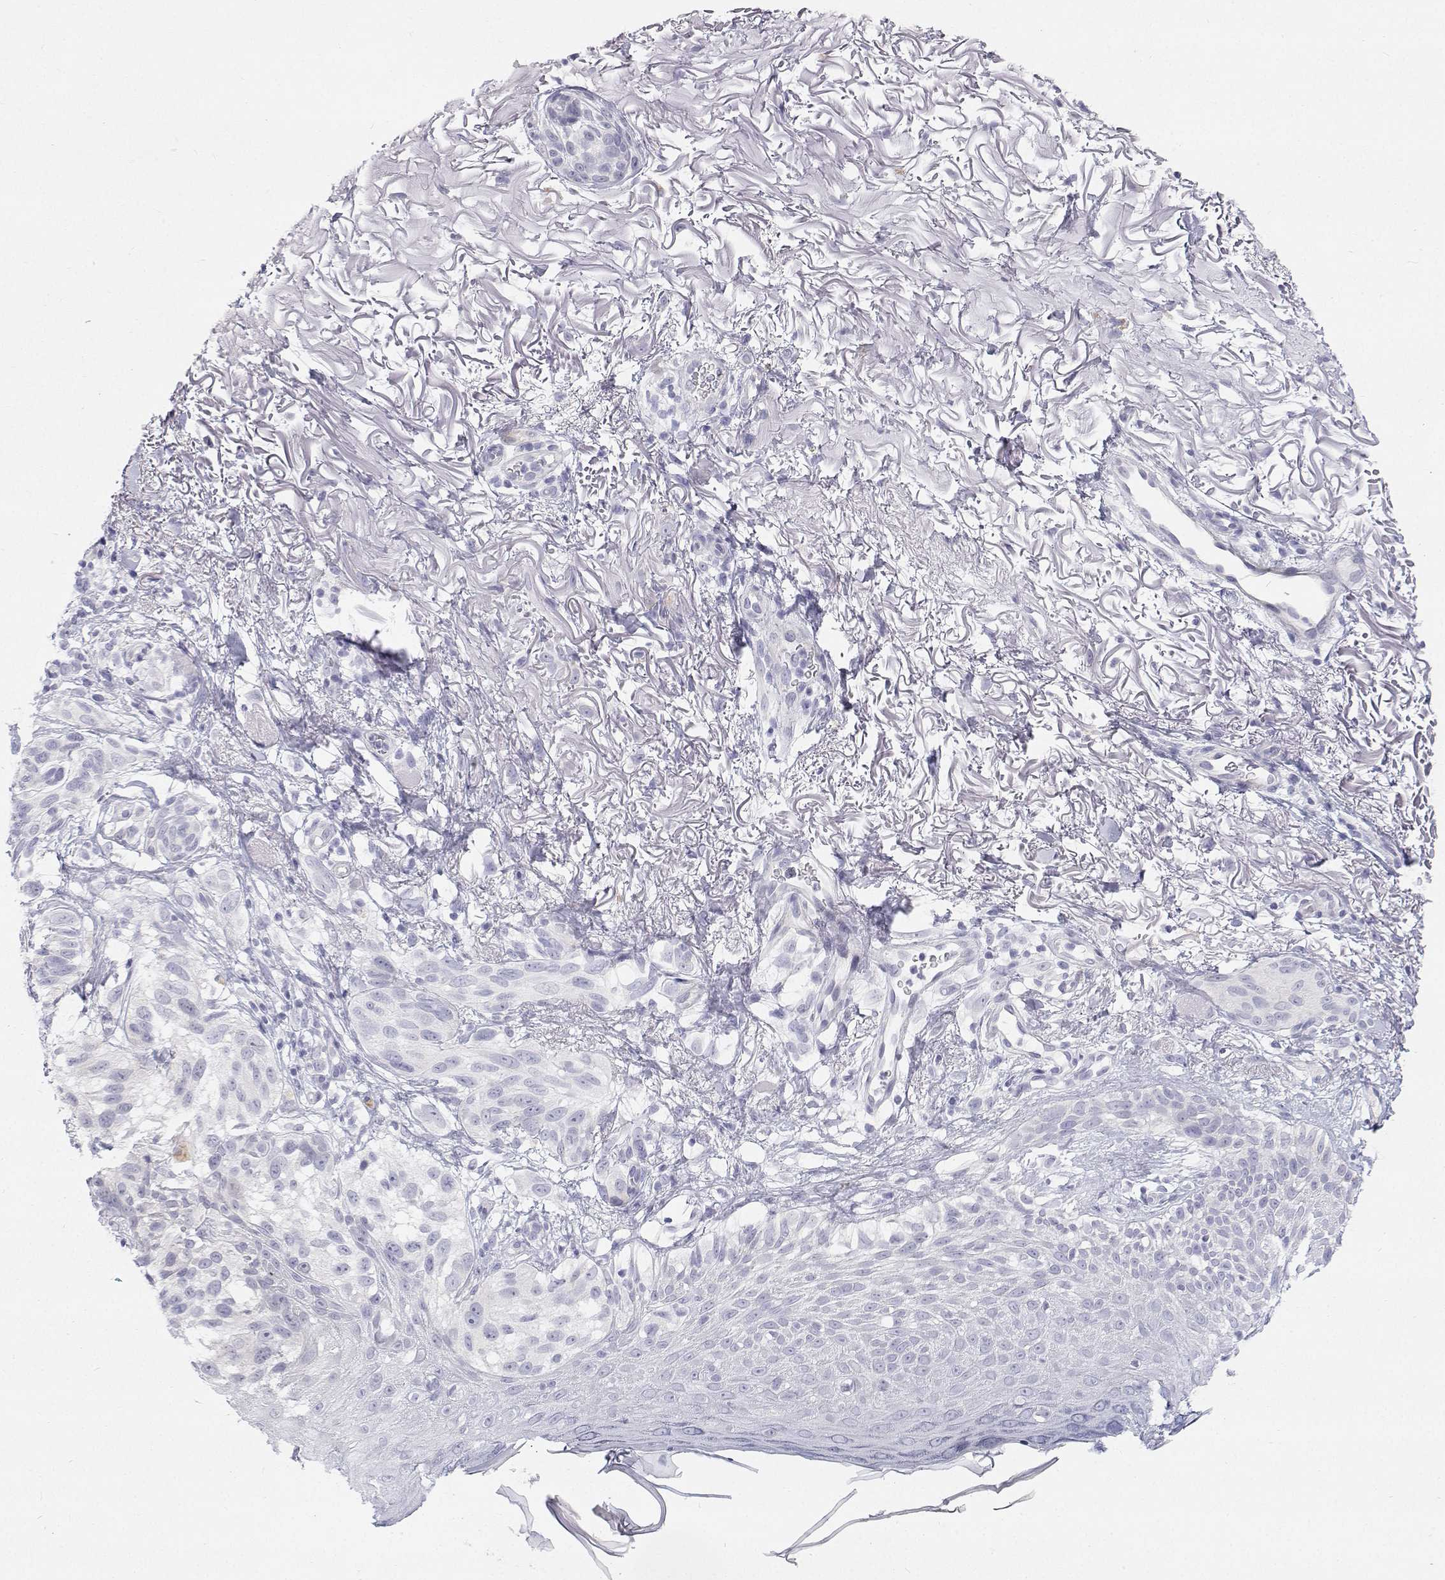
{"staining": {"intensity": "negative", "quantity": "none", "location": "none"}, "tissue": "melanoma", "cell_type": "Tumor cells", "image_type": "cancer", "snomed": [{"axis": "morphology", "description": "Malignant melanoma, NOS"}, {"axis": "topography", "description": "Skin"}], "caption": "High power microscopy micrograph of an IHC image of melanoma, revealing no significant positivity in tumor cells.", "gene": "NCR2", "patient": {"sex": "female", "age": 86}}